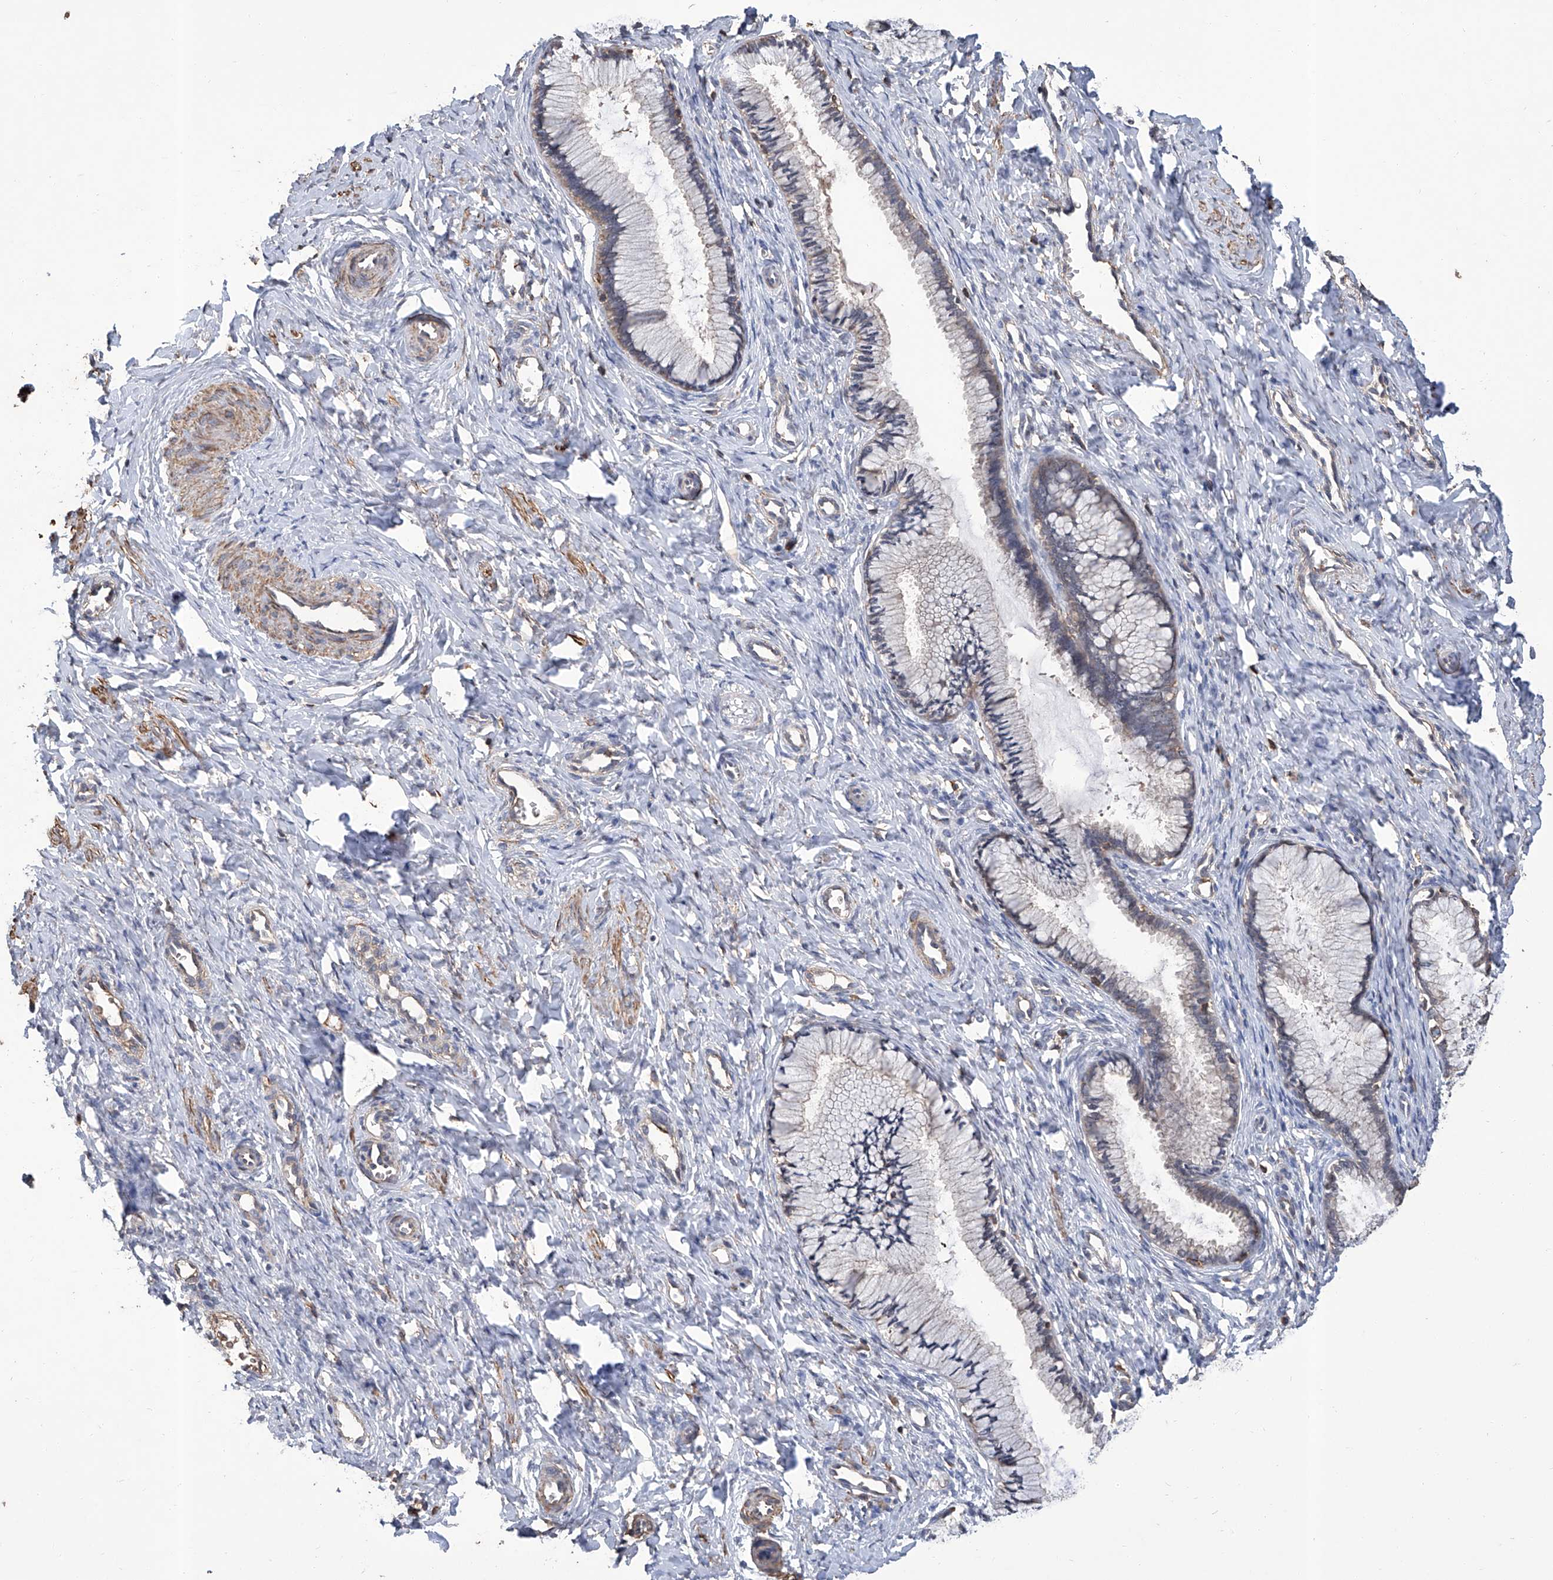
{"staining": {"intensity": "weak", "quantity": "<25%", "location": "cytoplasmic/membranous"}, "tissue": "cervix", "cell_type": "Glandular cells", "image_type": "normal", "snomed": [{"axis": "morphology", "description": "Normal tissue, NOS"}, {"axis": "topography", "description": "Cervix"}], "caption": "This is an immunohistochemistry (IHC) micrograph of unremarkable cervix. There is no positivity in glandular cells.", "gene": "GPT", "patient": {"sex": "female", "age": 27}}